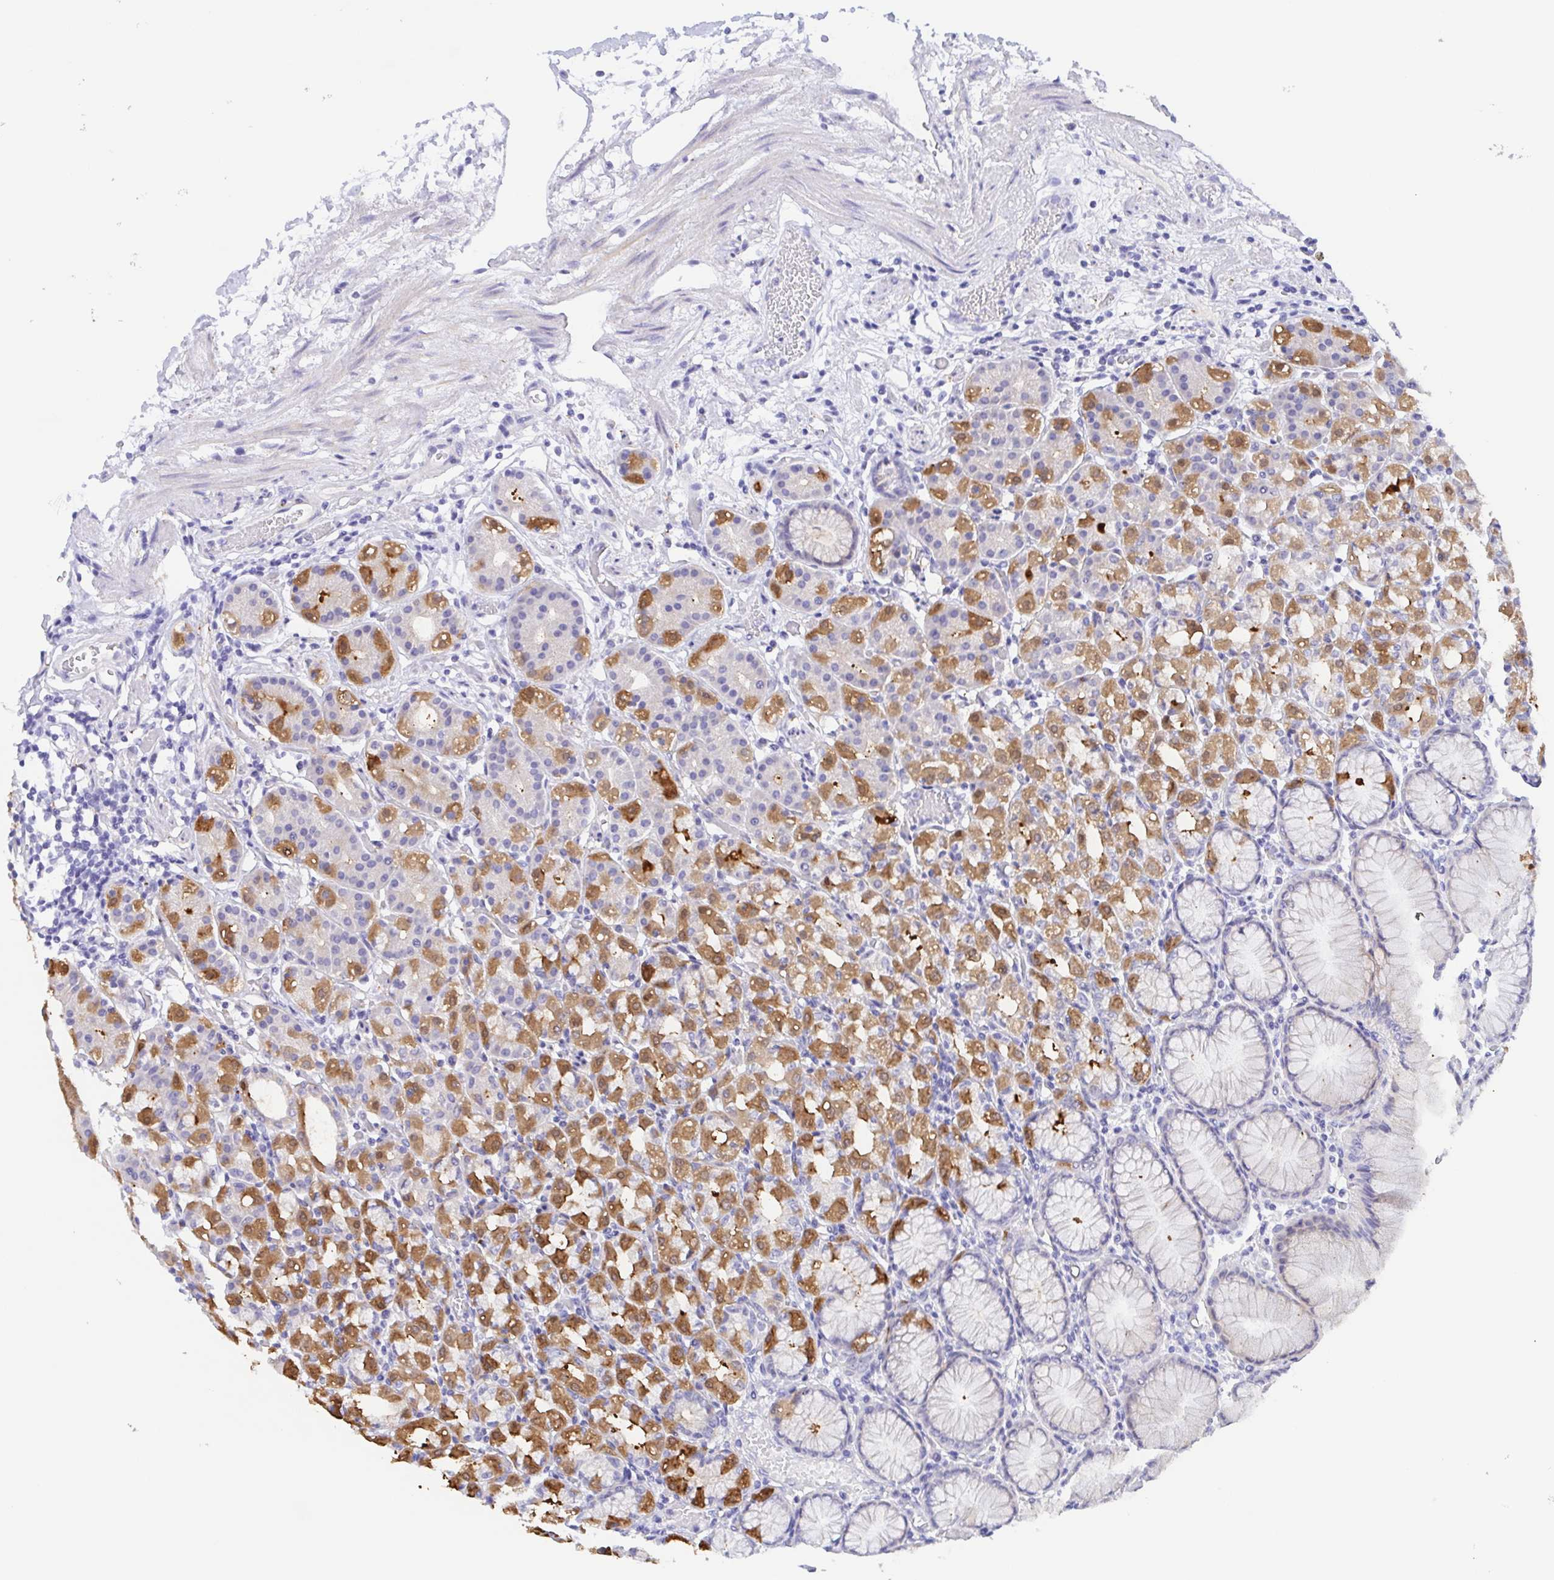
{"staining": {"intensity": "moderate", "quantity": "25%-75%", "location": "cytoplasmic/membranous"}, "tissue": "stomach", "cell_type": "Glandular cells", "image_type": "normal", "snomed": [{"axis": "morphology", "description": "Normal tissue, NOS"}, {"axis": "topography", "description": "Stomach"}], "caption": "Protein analysis of benign stomach displays moderate cytoplasmic/membranous expression in approximately 25%-75% of glandular cells. The staining is performed using DAB brown chromogen to label protein expression. The nuclei are counter-stained blue using hematoxylin.", "gene": "MUCL3", "patient": {"sex": "female", "age": 57}}